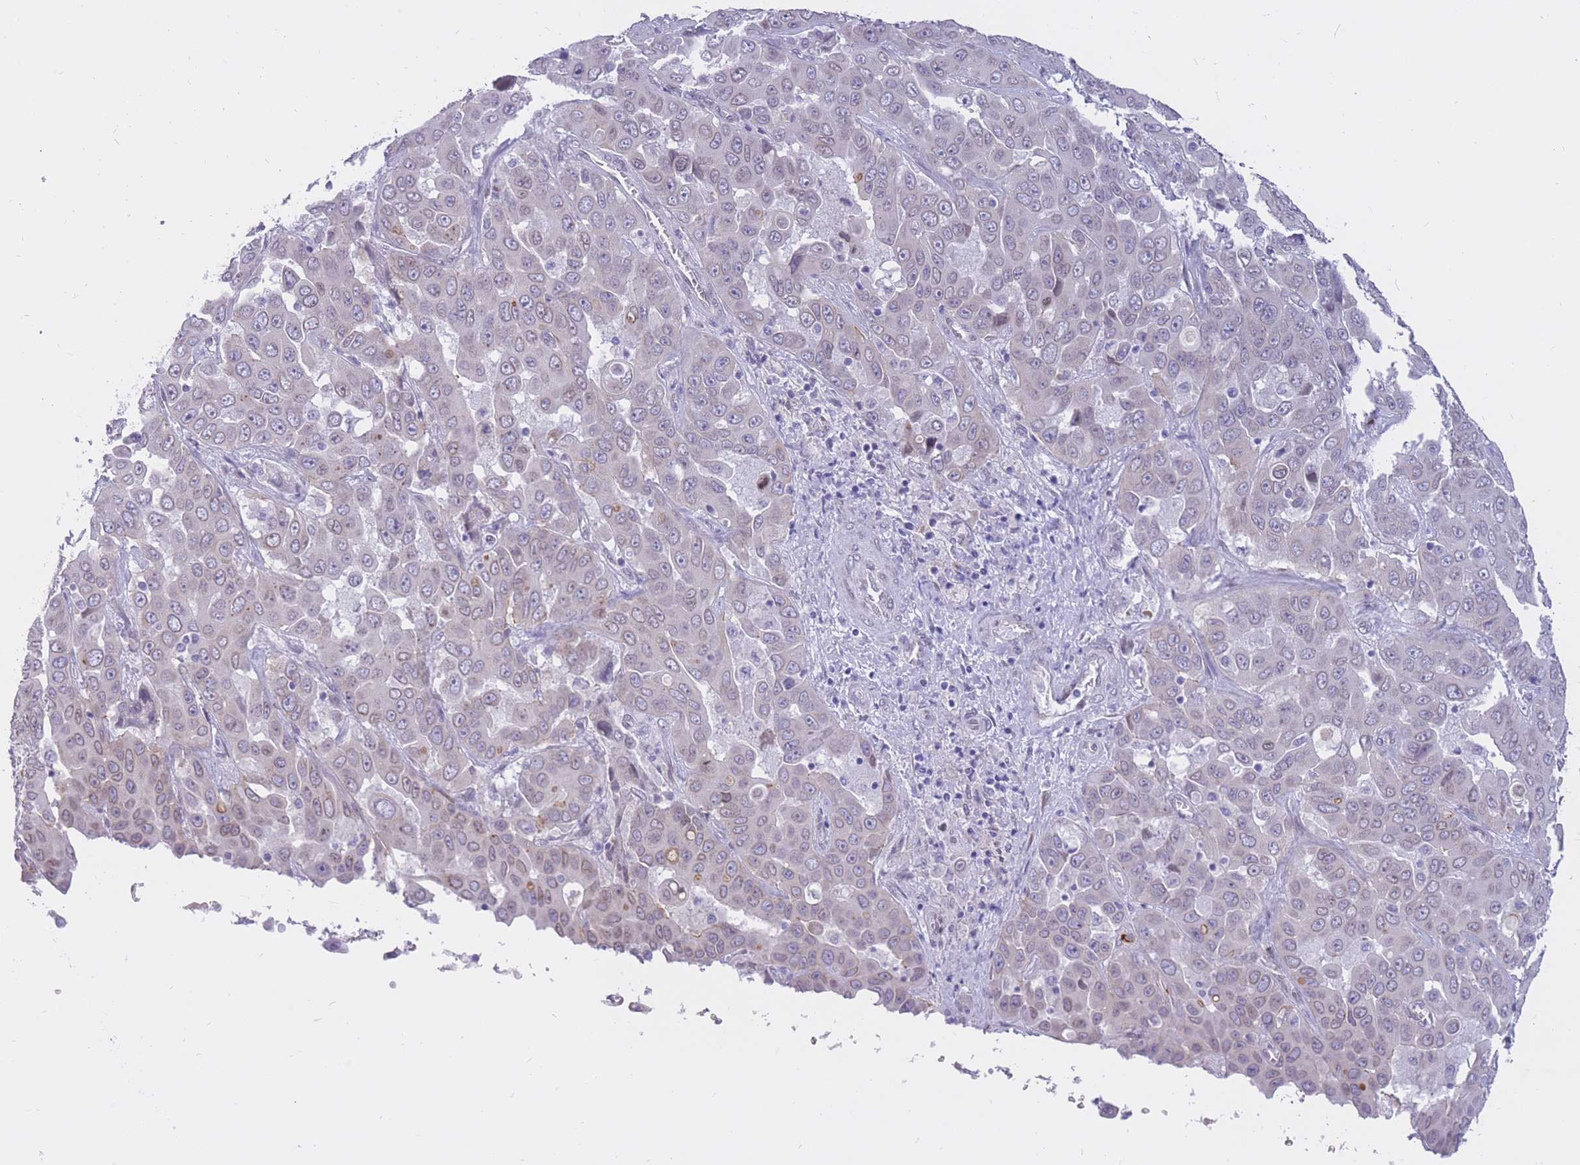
{"staining": {"intensity": "negative", "quantity": "none", "location": "none"}, "tissue": "liver cancer", "cell_type": "Tumor cells", "image_type": "cancer", "snomed": [{"axis": "morphology", "description": "Cholangiocarcinoma"}, {"axis": "topography", "description": "Liver"}], "caption": "Protein analysis of liver cancer demonstrates no significant staining in tumor cells.", "gene": "HOOK2", "patient": {"sex": "female", "age": 52}}